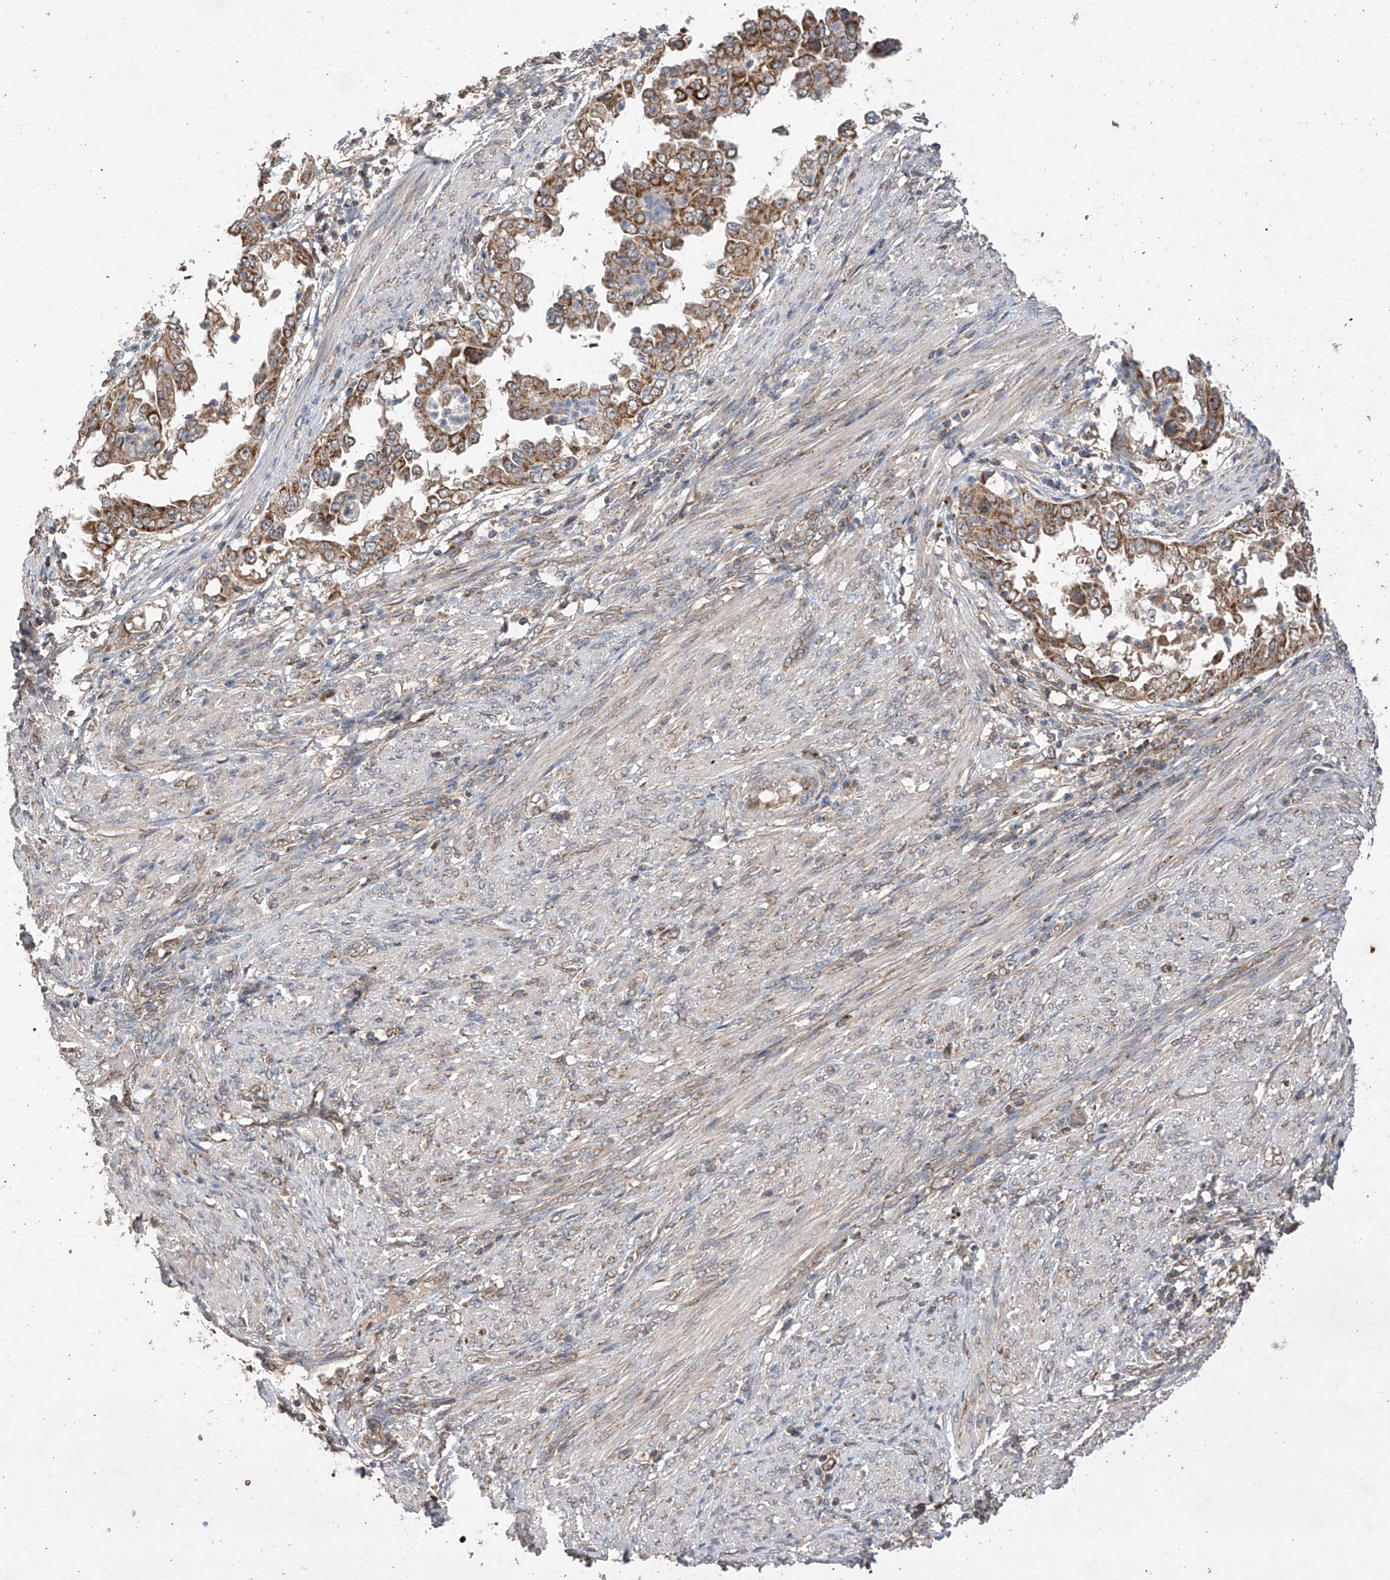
{"staining": {"intensity": "moderate", "quantity": ">75%", "location": "cytoplasmic/membranous"}, "tissue": "endometrial cancer", "cell_type": "Tumor cells", "image_type": "cancer", "snomed": [{"axis": "morphology", "description": "Adenocarcinoma, NOS"}, {"axis": "topography", "description": "Endometrium"}], "caption": "This image exhibits immunohistochemistry (IHC) staining of adenocarcinoma (endometrial), with medium moderate cytoplasmic/membranous expression in approximately >75% of tumor cells.", "gene": "SDHAF4", "patient": {"sex": "female", "age": 85}}